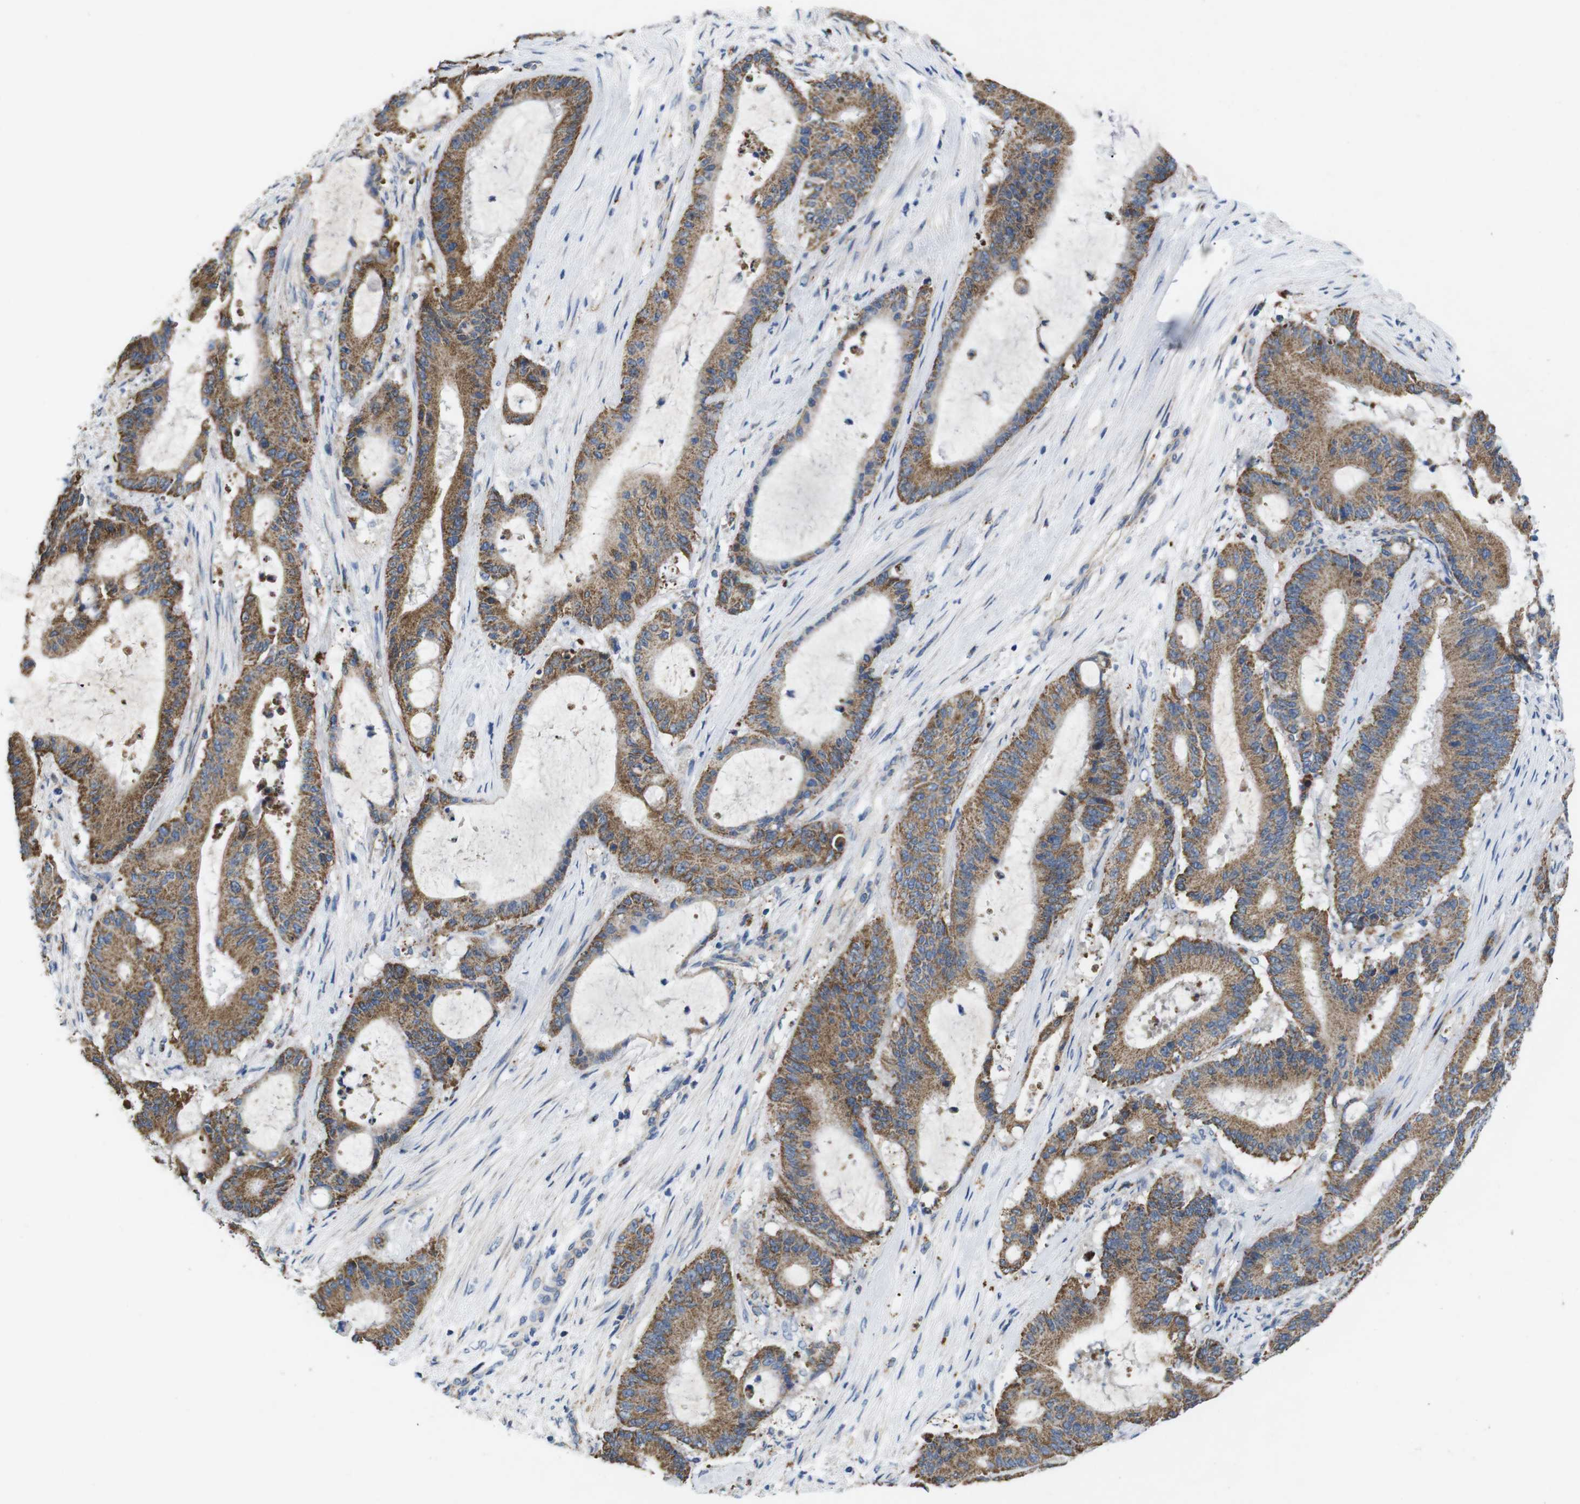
{"staining": {"intensity": "moderate", "quantity": ">75%", "location": "cytoplasmic/membranous"}, "tissue": "liver cancer", "cell_type": "Tumor cells", "image_type": "cancer", "snomed": [{"axis": "morphology", "description": "Cholangiocarcinoma"}, {"axis": "topography", "description": "Liver"}], "caption": "Liver cancer (cholangiocarcinoma) was stained to show a protein in brown. There is medium levels of moderate cytoplasmic/membranous positivity in approximately >75% of tumor cells.", "gene": "F2RL1", "patient": {"sex": "female", "age": 73}}